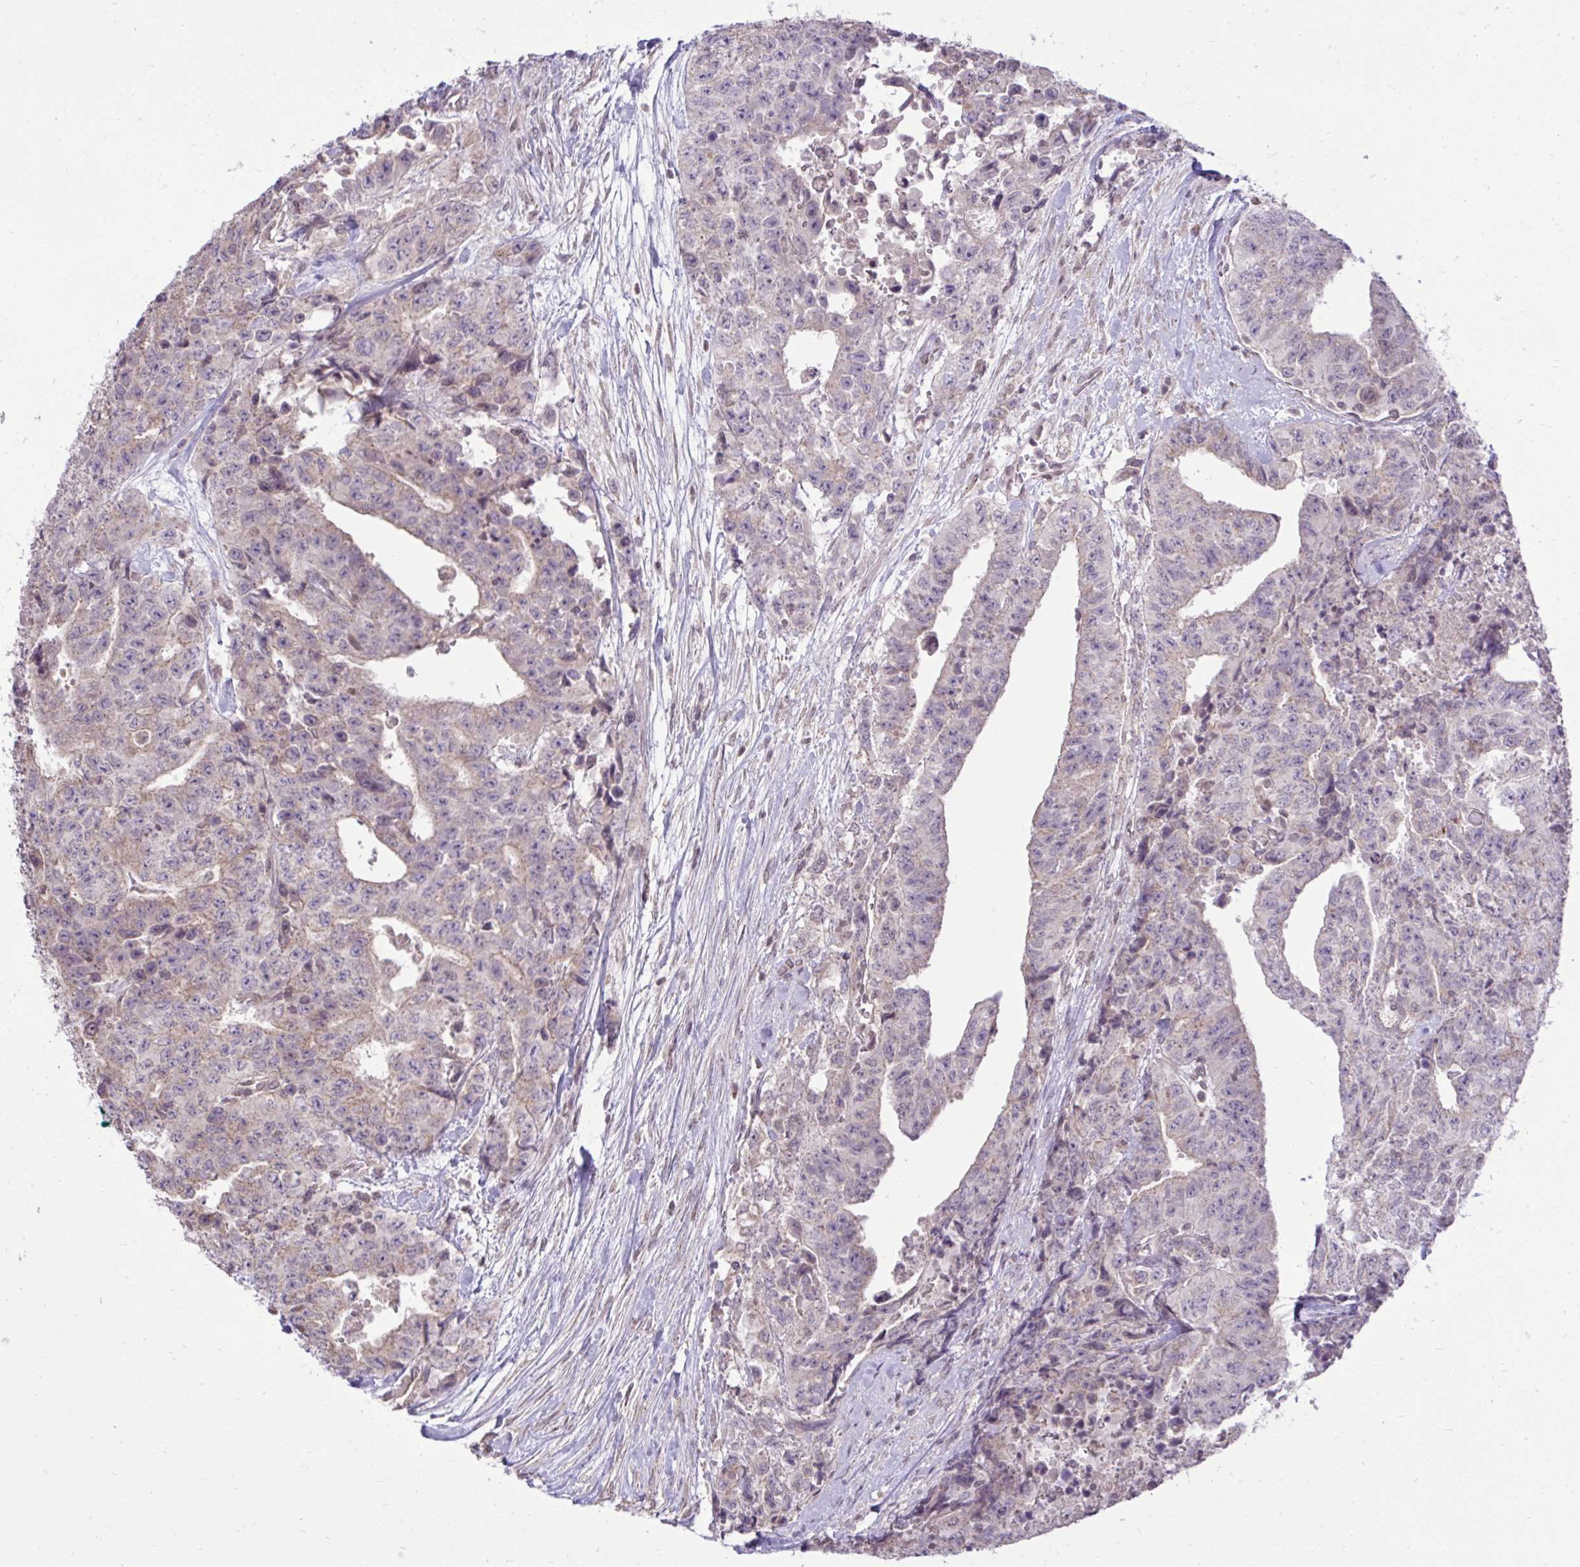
{"staining": {"intensity": "weak", "quantity": "<25%", "location": "cytoplasmic/membranous"}, "tissue": "testis cancer", "cell_type": "Tumor cells", "image_type": "cancer", "snomed": [{"axis": "morphology", "description": "Carcinoma, Embryonal, NOS"}, {"axis": "topography", "description": "Testis"}], "caption": "Embryonal carcinoma (testis) was stained to show a protein in brown. There is no significant expression in tumor cells. (DAB (3,3'-diaminobenzidine) IHC visualized using brightfield microscopy, high magnification).", "gene": "CYP20A1", "patient": {"sex": "male", "age": 24}}